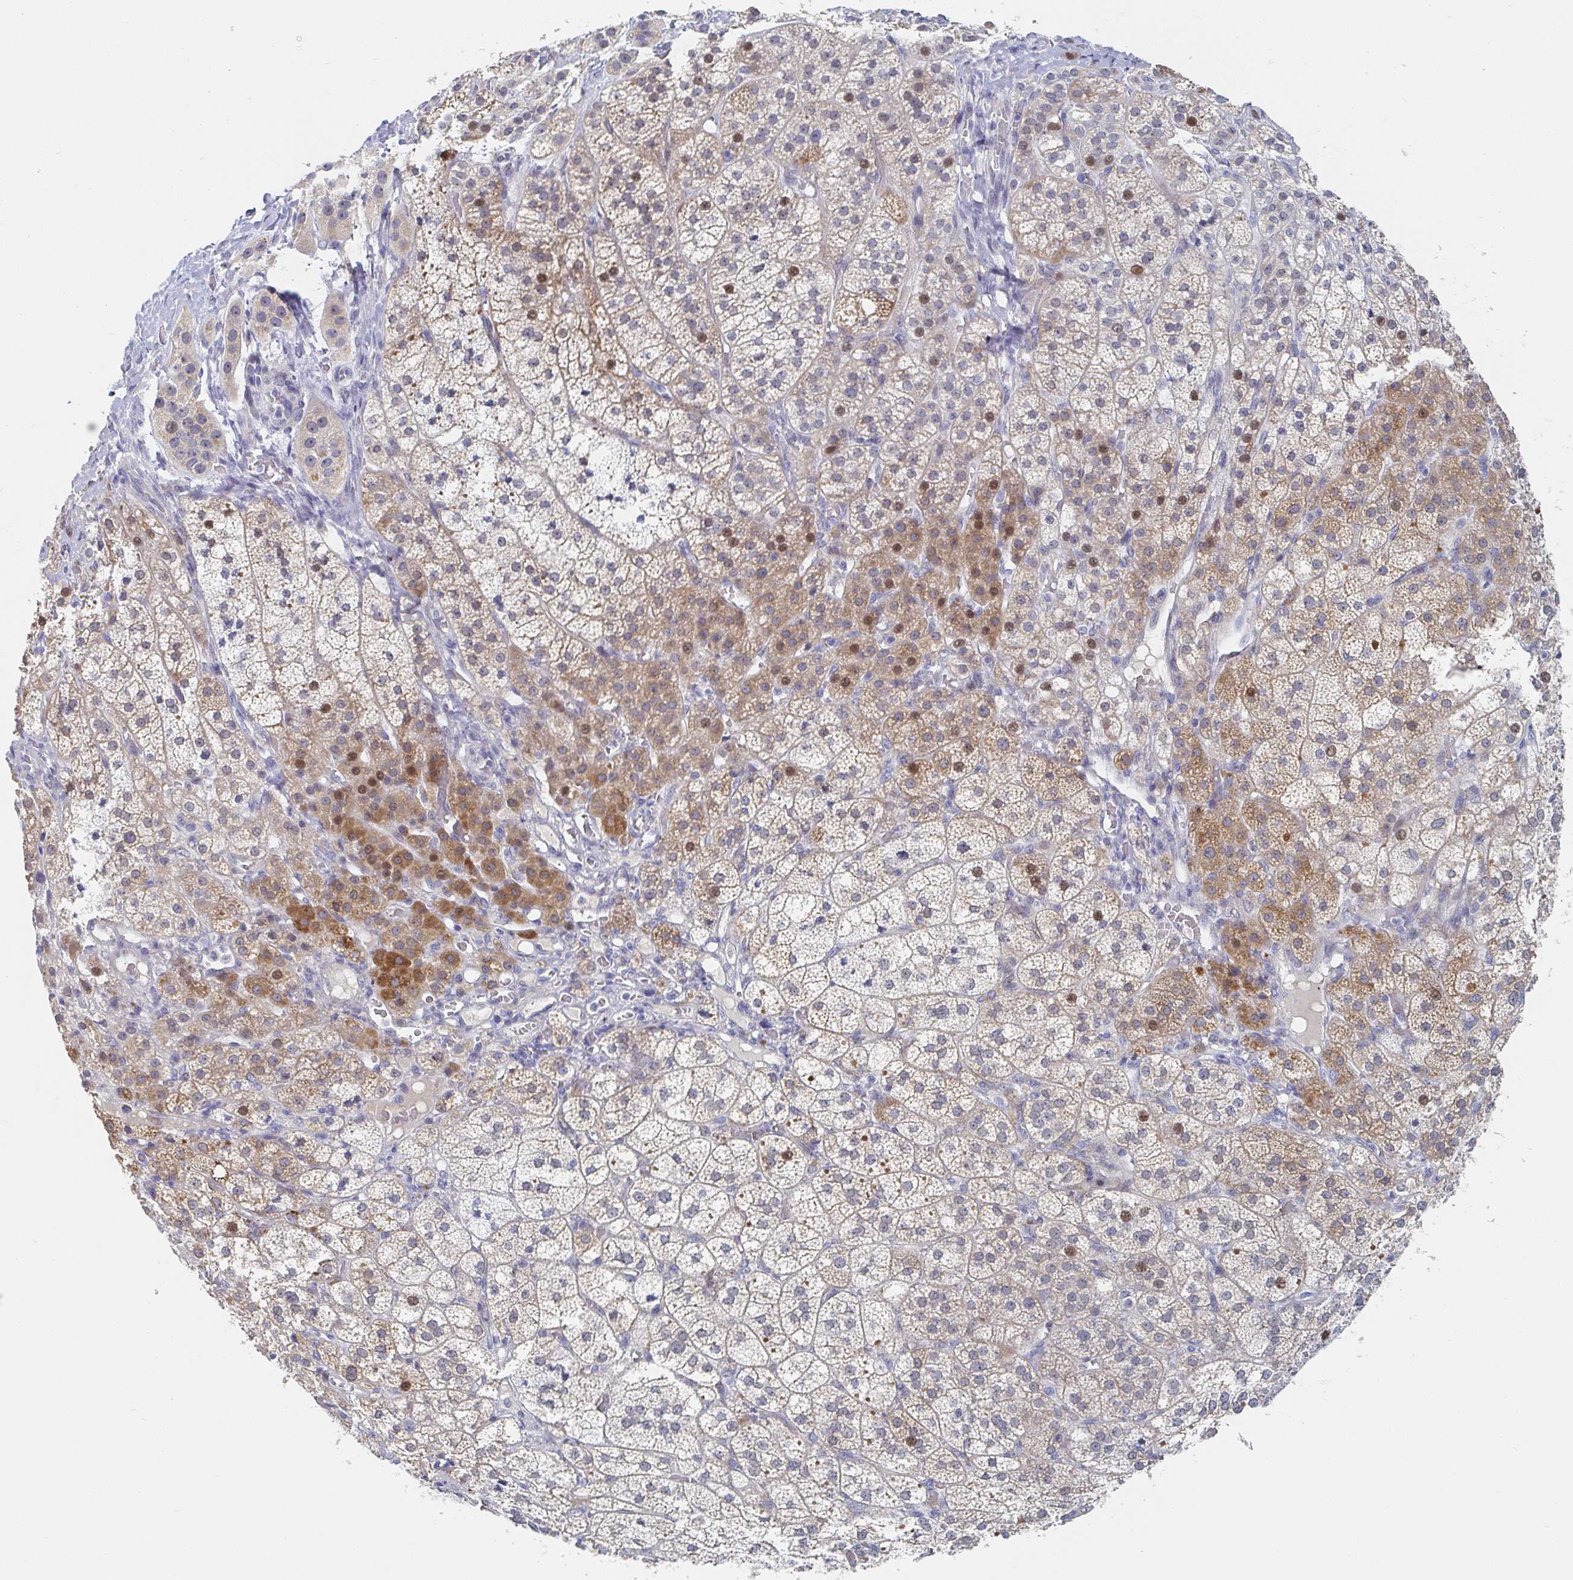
{"staining": {"intensity": "moderate", "quantity": ">75%", "location": "cytoplasmic/membranous,nuclear"}, "tissue": "adrenal gland", "cell_type": "Glandular cells", "image_type": "normal", "snomed": [{"axis": "morphology", "description": "Normal tissue, NOS"}, {"axis": "topography", "description": "Adrenal gland"}], "caption": "This micrograph shows immunohistochemistry staining of benign adrenal gland, with medium moderate cytoplasmic/membranous,nuclear positivity in about >75% of glandular cells.", "gene": "ZNF100", "patient": {"sex": "female", "age": 60}}